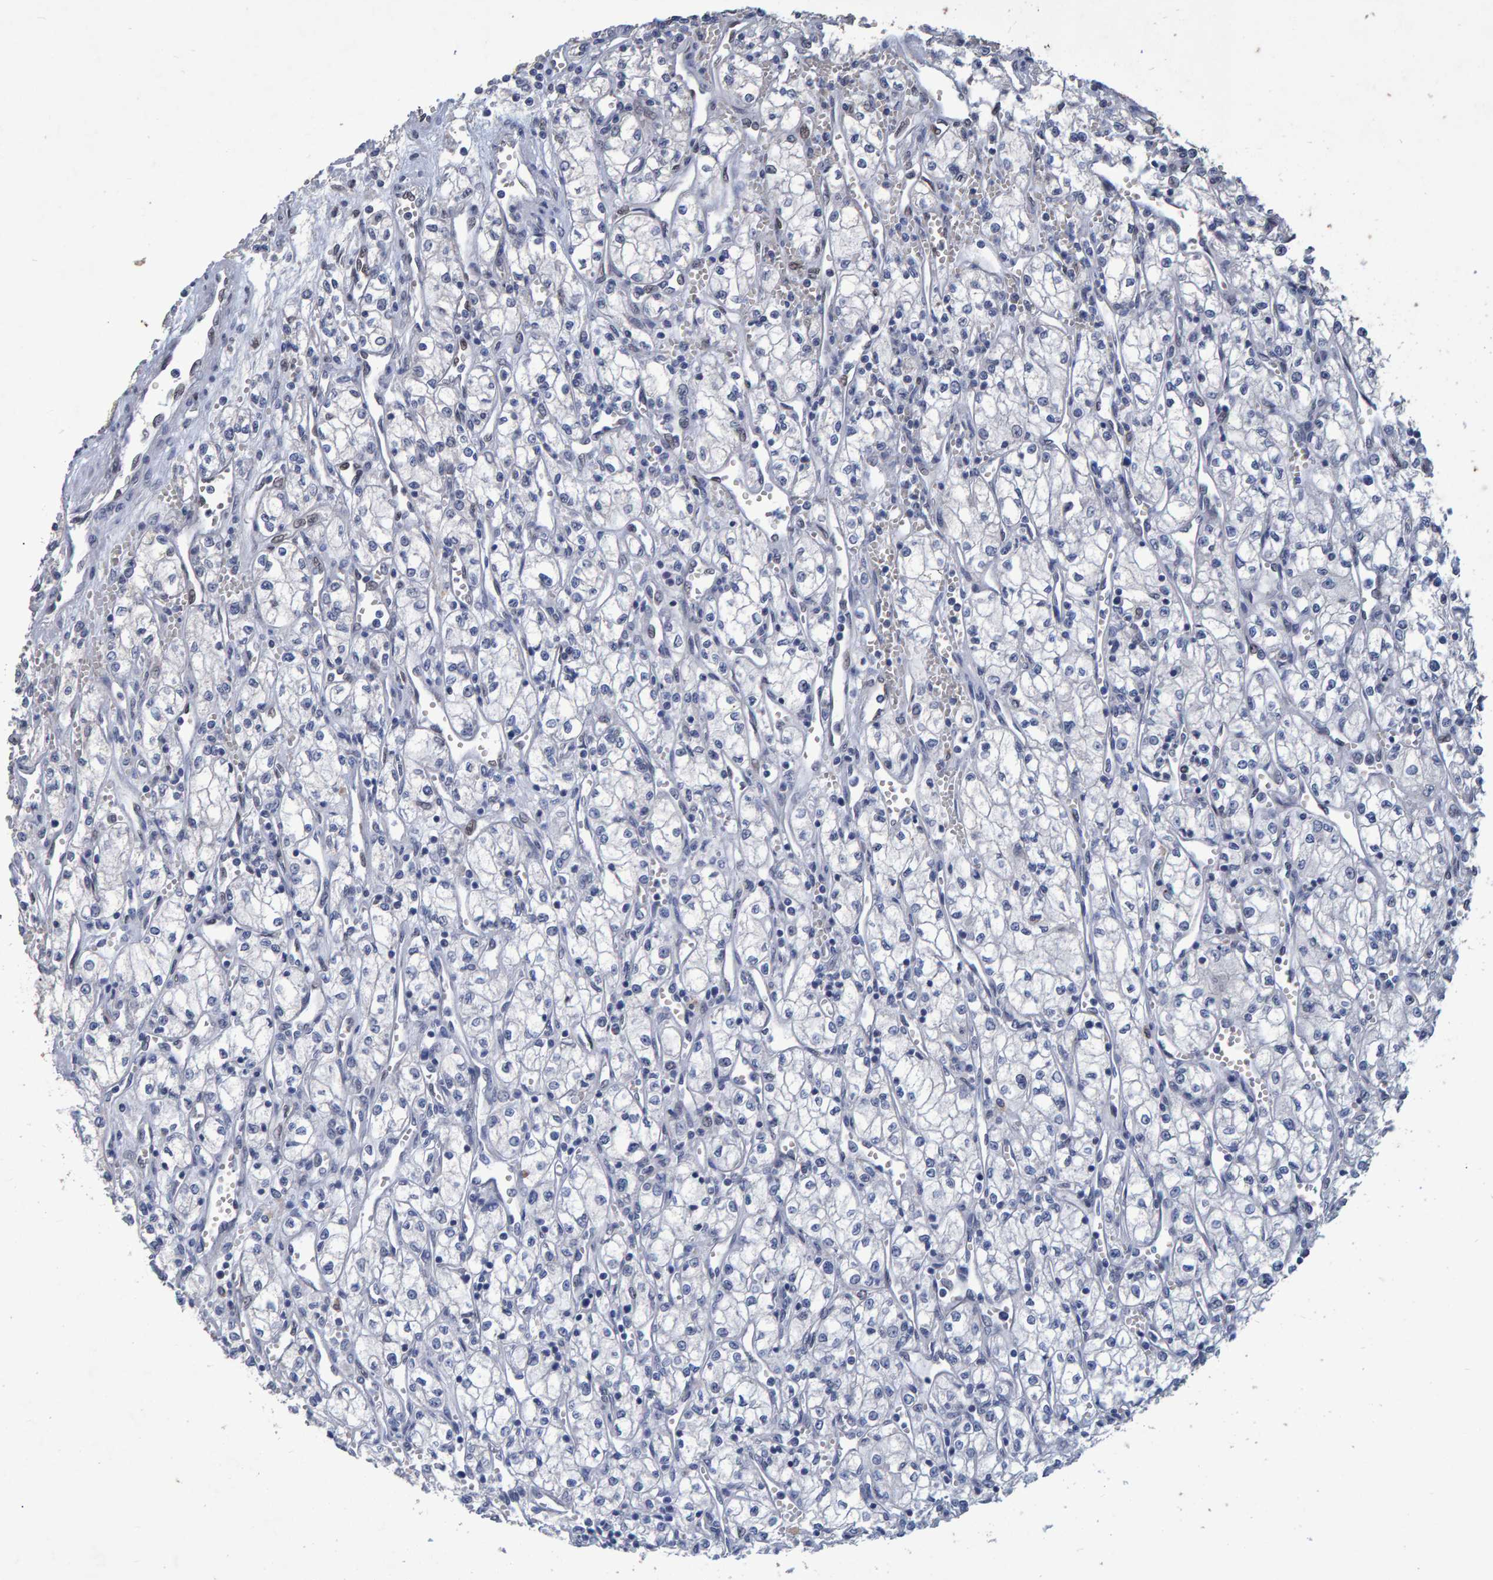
{"staining": {"intensity": "negative", "quantity": "none", "location": "none"}, "tissue": "renal cancer", "cell_type": "Tumor cells", "image_type": "cancer", "snomed": [{"axis": "morphology", "description": "Adenocarcinoma, NOS"}, {"axis": "topography", "description": "Kidney"}], "caption": "A histopathology image of human renal adenocarcinoma is negative for staining in tumor cells.", "gene": "QKI", "patient": {"sex": "male", "age": 59}}